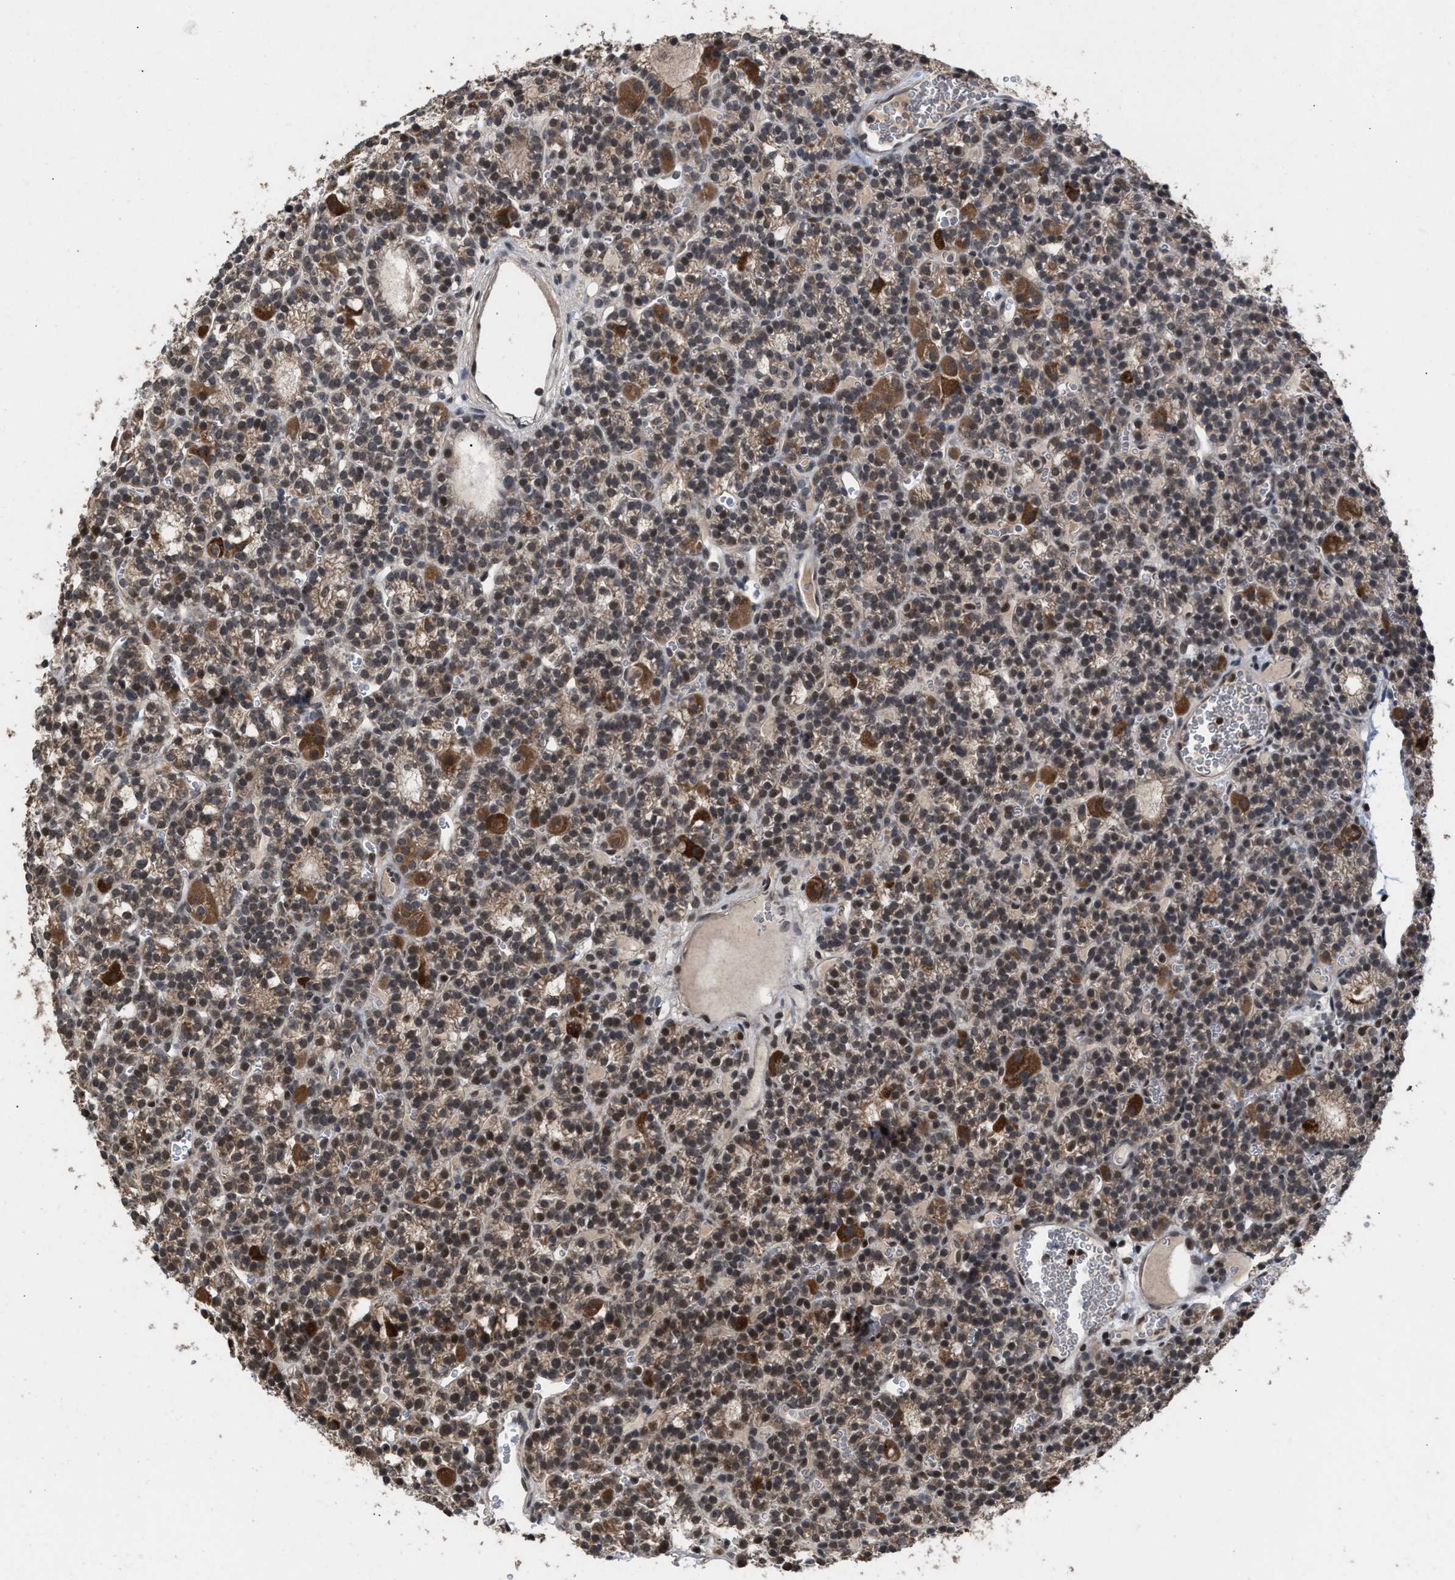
{"staining": {"intensity": "moderate", "quantity": ">75%", "location": "cytoplasmic/membranous"}, "tissue": "parathyroid gland", "cell_type": "Glandular cells", "image_type": "normal", "snomed": [{"axis": "morphology", "description": "Normal tissue, NOS"}, {"axis": "morphology", "description": "Adenoma, NOS"}, {"axis": "topography", "description": "Parathyroid gland"}], "caption": "Protein staining reveals moderate cytoplasmic/membranous staining in about >75% of glandular cells in benign parathyroid gland.", "gene": "C9orf78", "patient": {"sex": "female", "age": 58}}